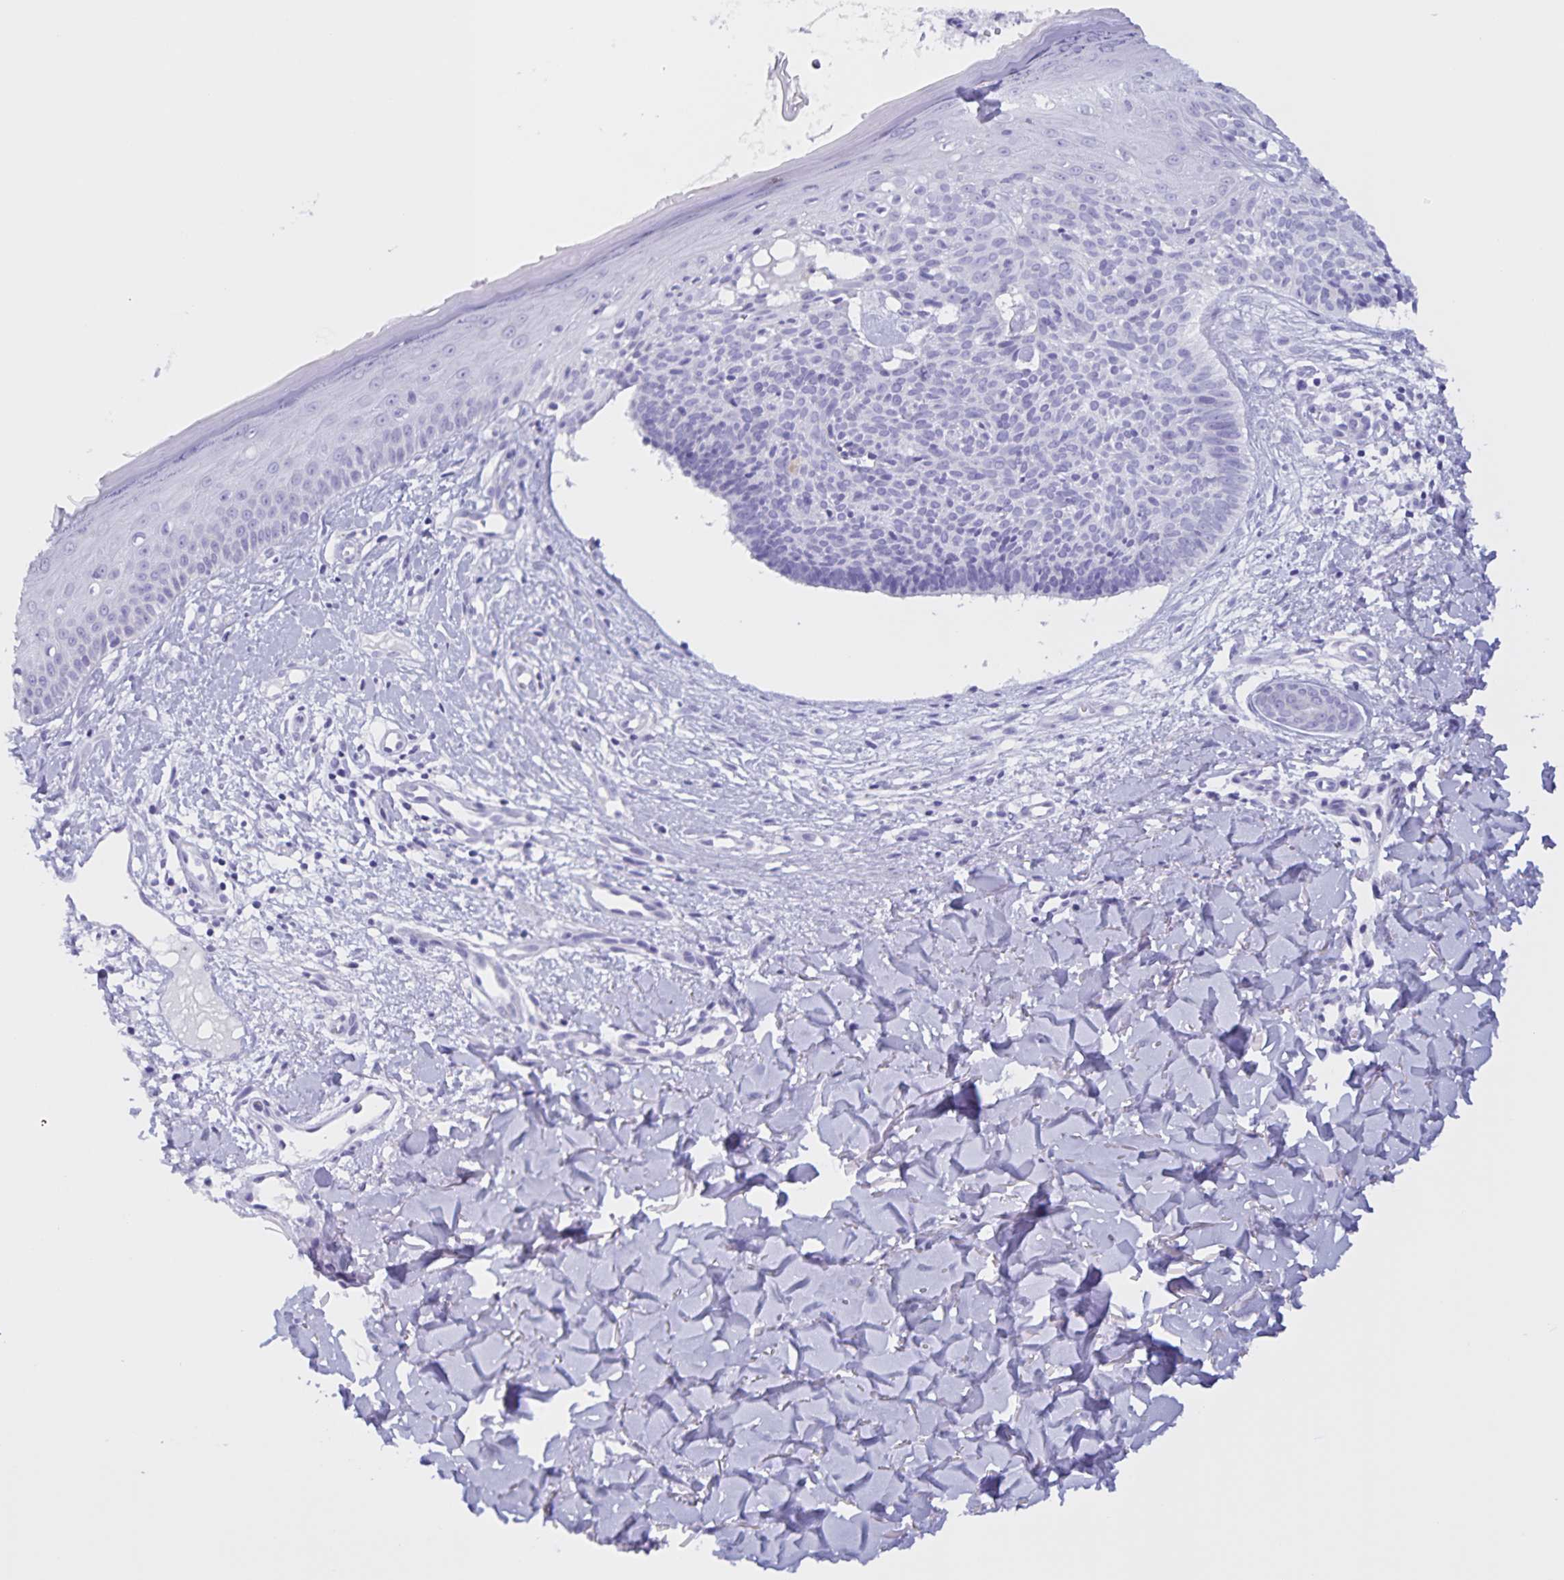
{"staining": {"intensity": "negative", "quantity": "none", "location": "none"}, "tissue": "skin cancer", "cell_type": "Tumor cells", "image_type": "cancer", "snomed": [{"axis": "morphology", "description": "Basal cell carcinoma"}, {"axis": "topography", "description": "Skin"}], "caption": "This photomicrograph is of basal cell carcinoma (skin) stained with IHC to label a protein in brown with the nuclei are counter-stained blue. There is no positivity in tumor cells.", "gene": "TGIF2LX", "patient": {"sex": "male", "age": 51}}